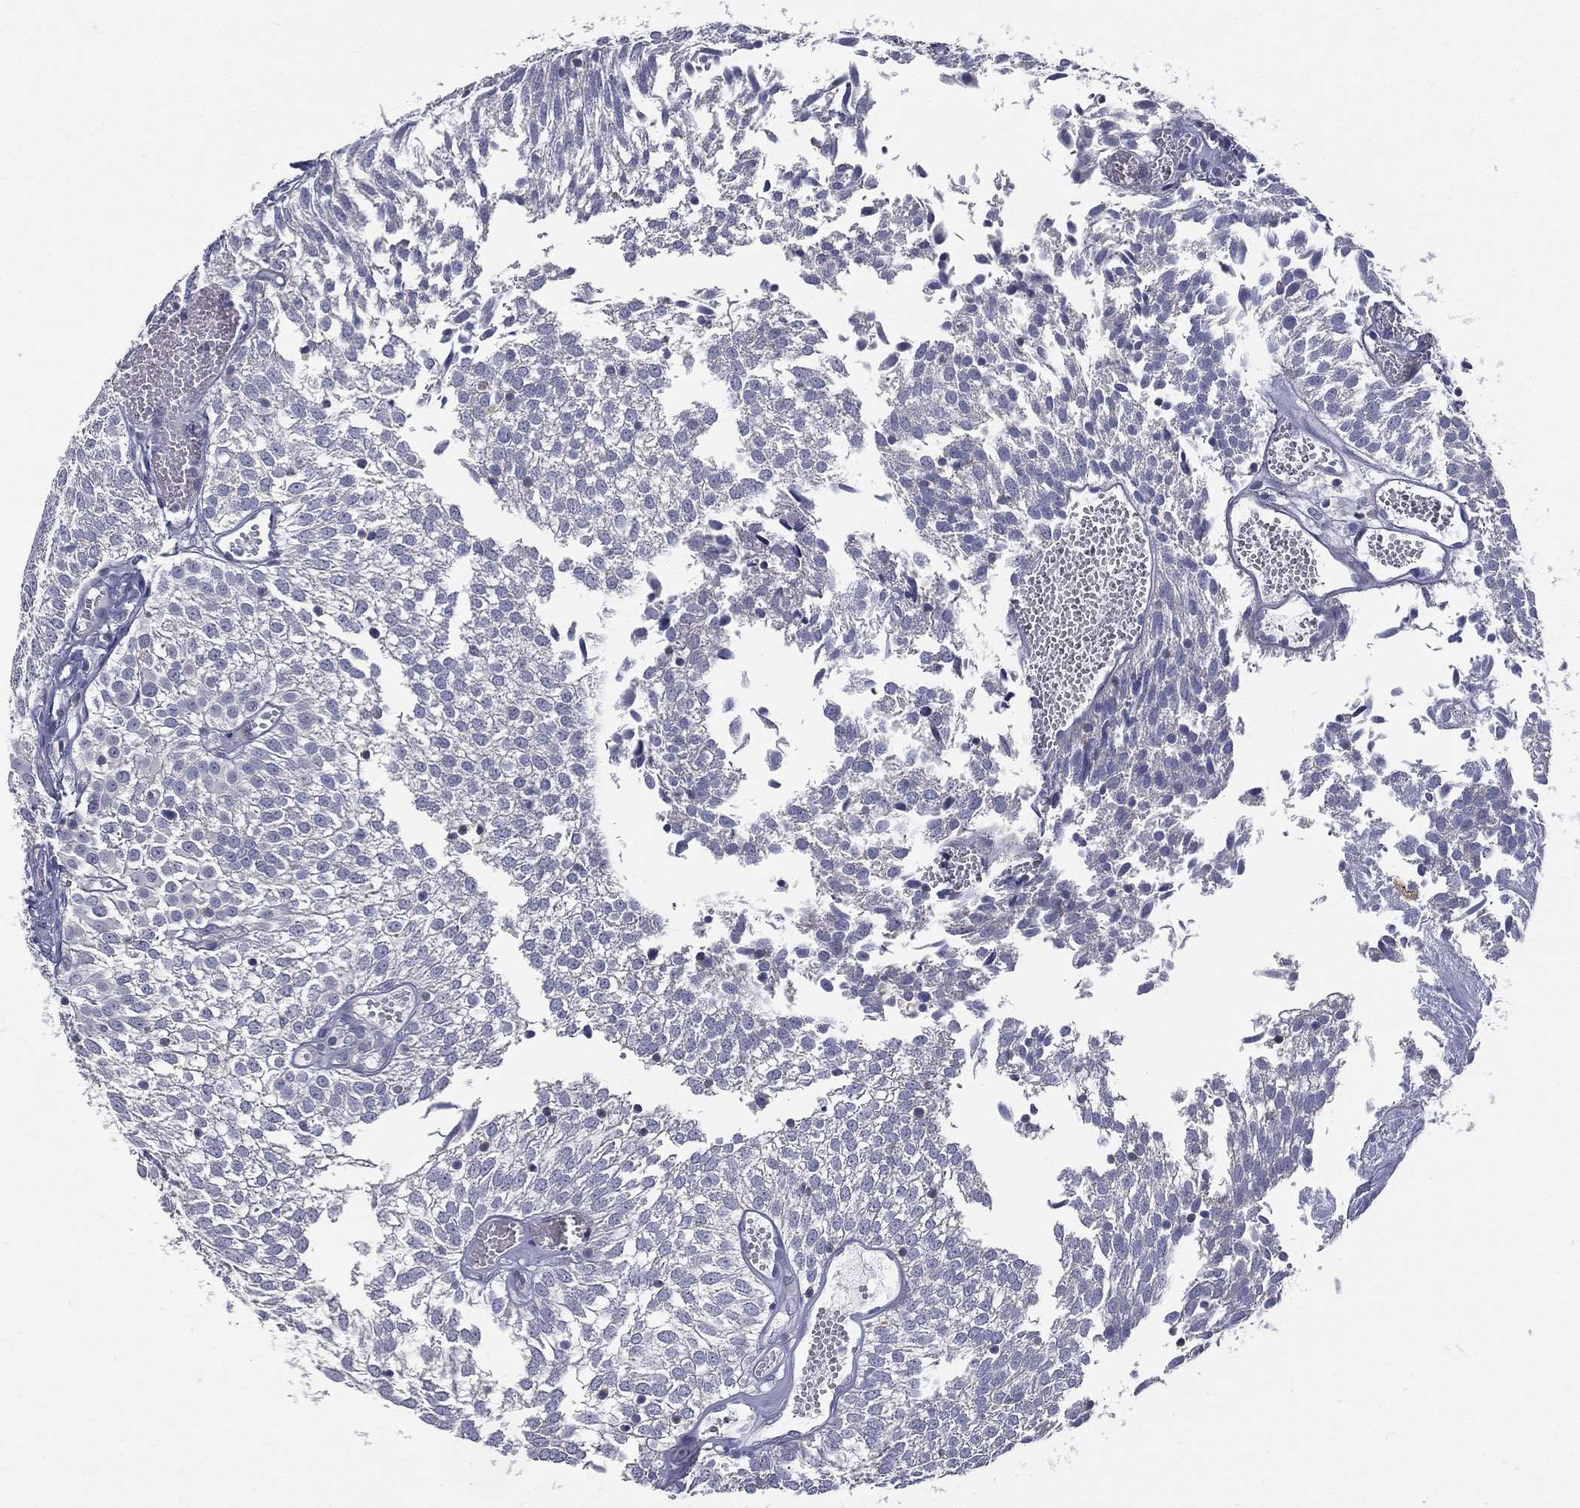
{"staining": {"intensity": "negative", "quantity": "none", "location": "none"}, "tissue": "urothelial cancer", "cell_type": "Tumor cells", "image_type": "cancer", "snomed": [{"axis": "morphology", "description": "Urothelial carcinoma, Low grade"}, {"axis": "topography", "description": "Urinary bladder"}], "caption": "Tumor cells show no significant positivity in low-grade urothelial carcinoma.", "gene": "ETNPPL", "patient": {"sex": "male", "age": 52}}